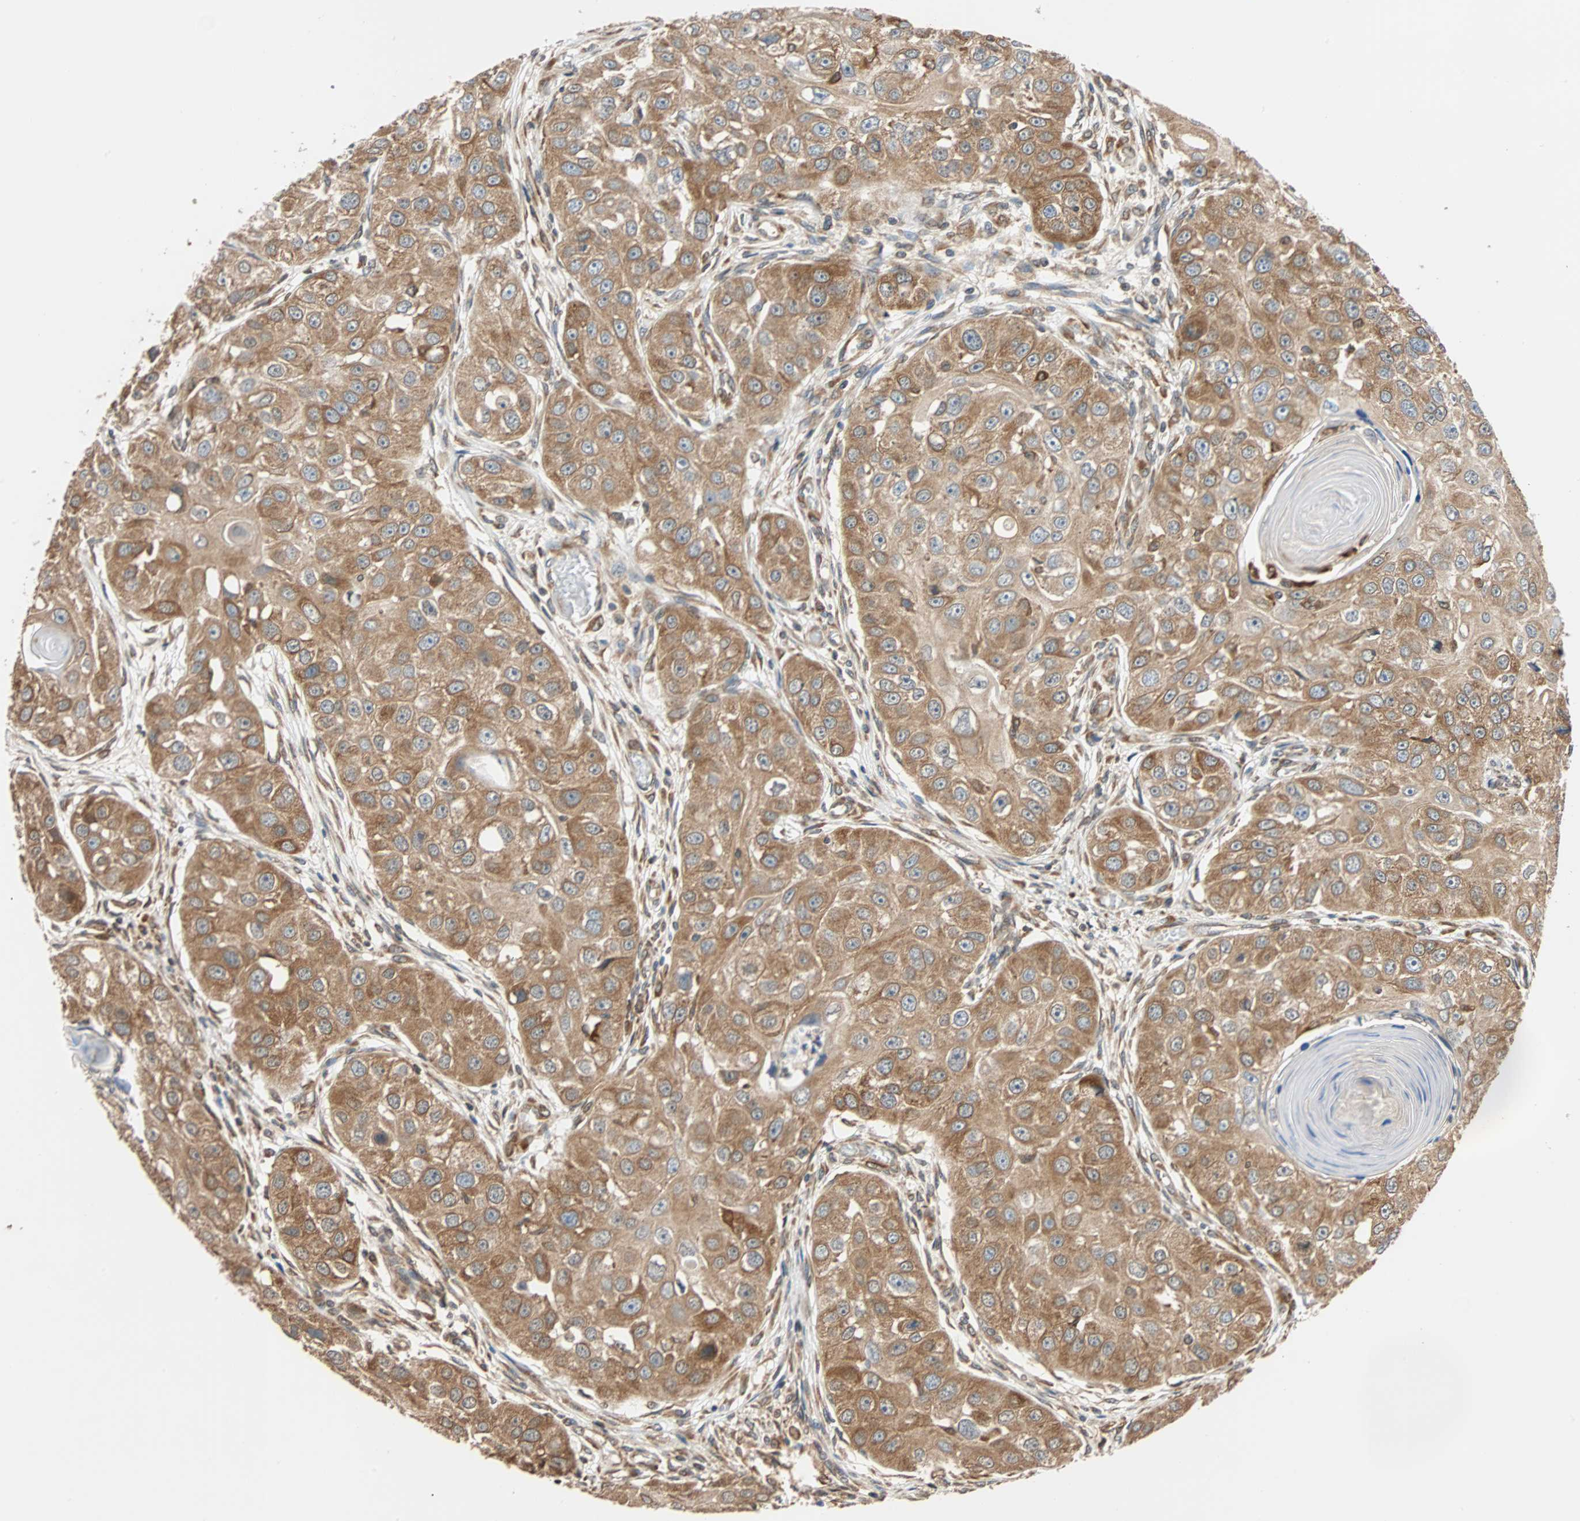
{"staining": {"intensity": "moderate", "quantity": ">75%", "location": "cytoplasmic/membranous"}, "tissue": "head and neck cancer", "cell_type": "Tumor cells", "image_type": "cancer", "snomed": [{"axis": "morphology", "description": "Normal tissue, NOS"}, {"axis": "morphology", "description": "Squamous cell carcinoma, NOS"}, {"axis": "topography", "description": "Skeletal muscle"}, {"axis": "topography", "description": "Head-Neck"}], "caption": "A brown stain highlights moderate cytoplasmic/membranous positivity of a protein in head and neck squamous cell carcinoma tumor cells.", "gene": "AUP1", "patient": {"sex": "male", "age": 51}}